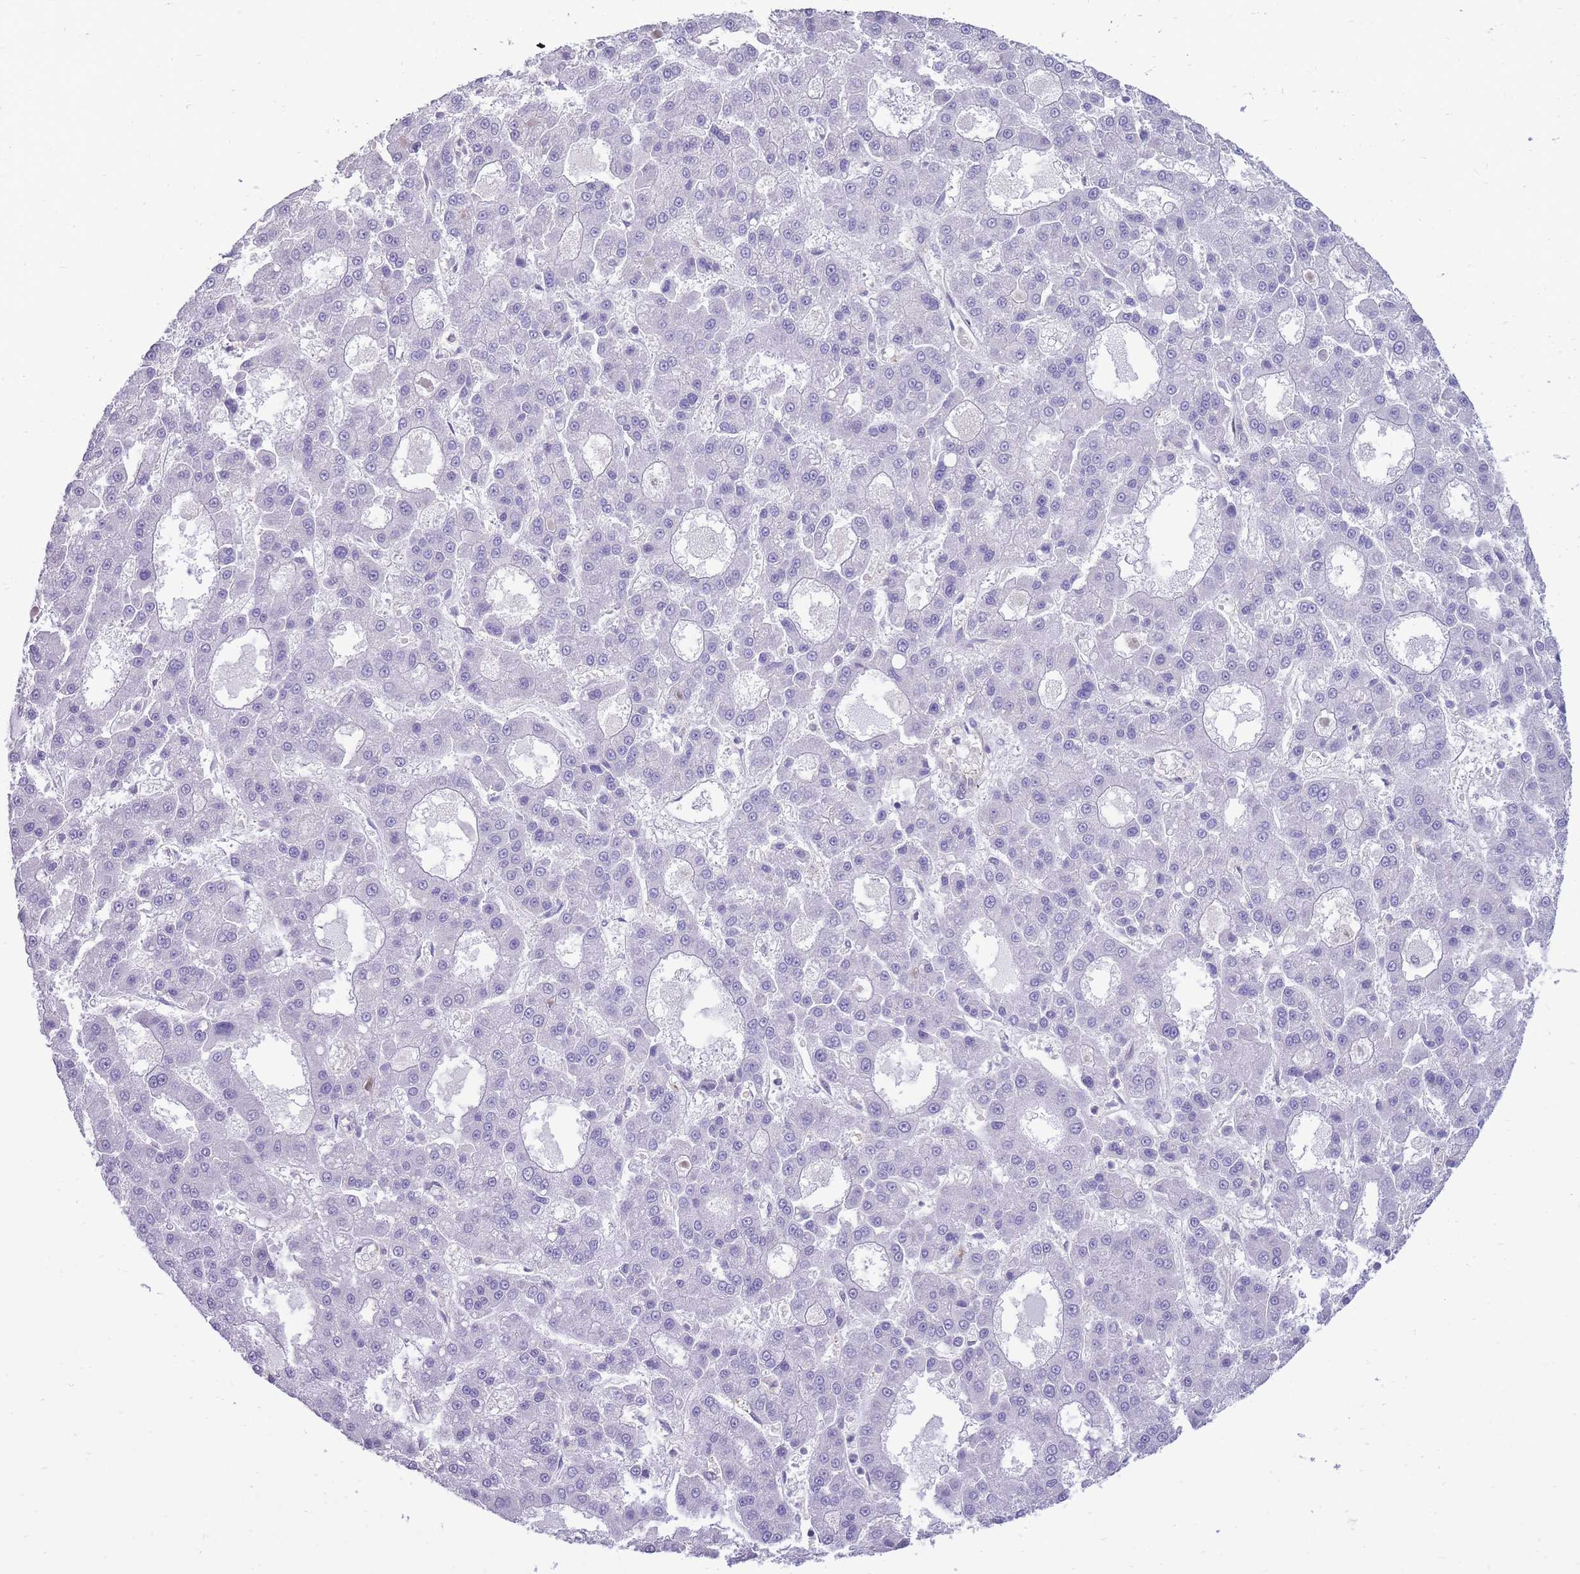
{"staining": {"intensity": "negative", "quantity": "none", "location": "none"}, "tissue": "liver cancer", "cell_type": "Tumor cells", "image_type": "cancer", "snomed": [{"axis": "morphology", "description": "Carcinoma, Hepatocellular, NOS"}, {"axis": "topography", "description": "Liver"}], "caption": "Tumor cells are negative for protein expression in human liver cancer.", "gene": "RGS11", "patient": {"sex": "male", "age": 70}}